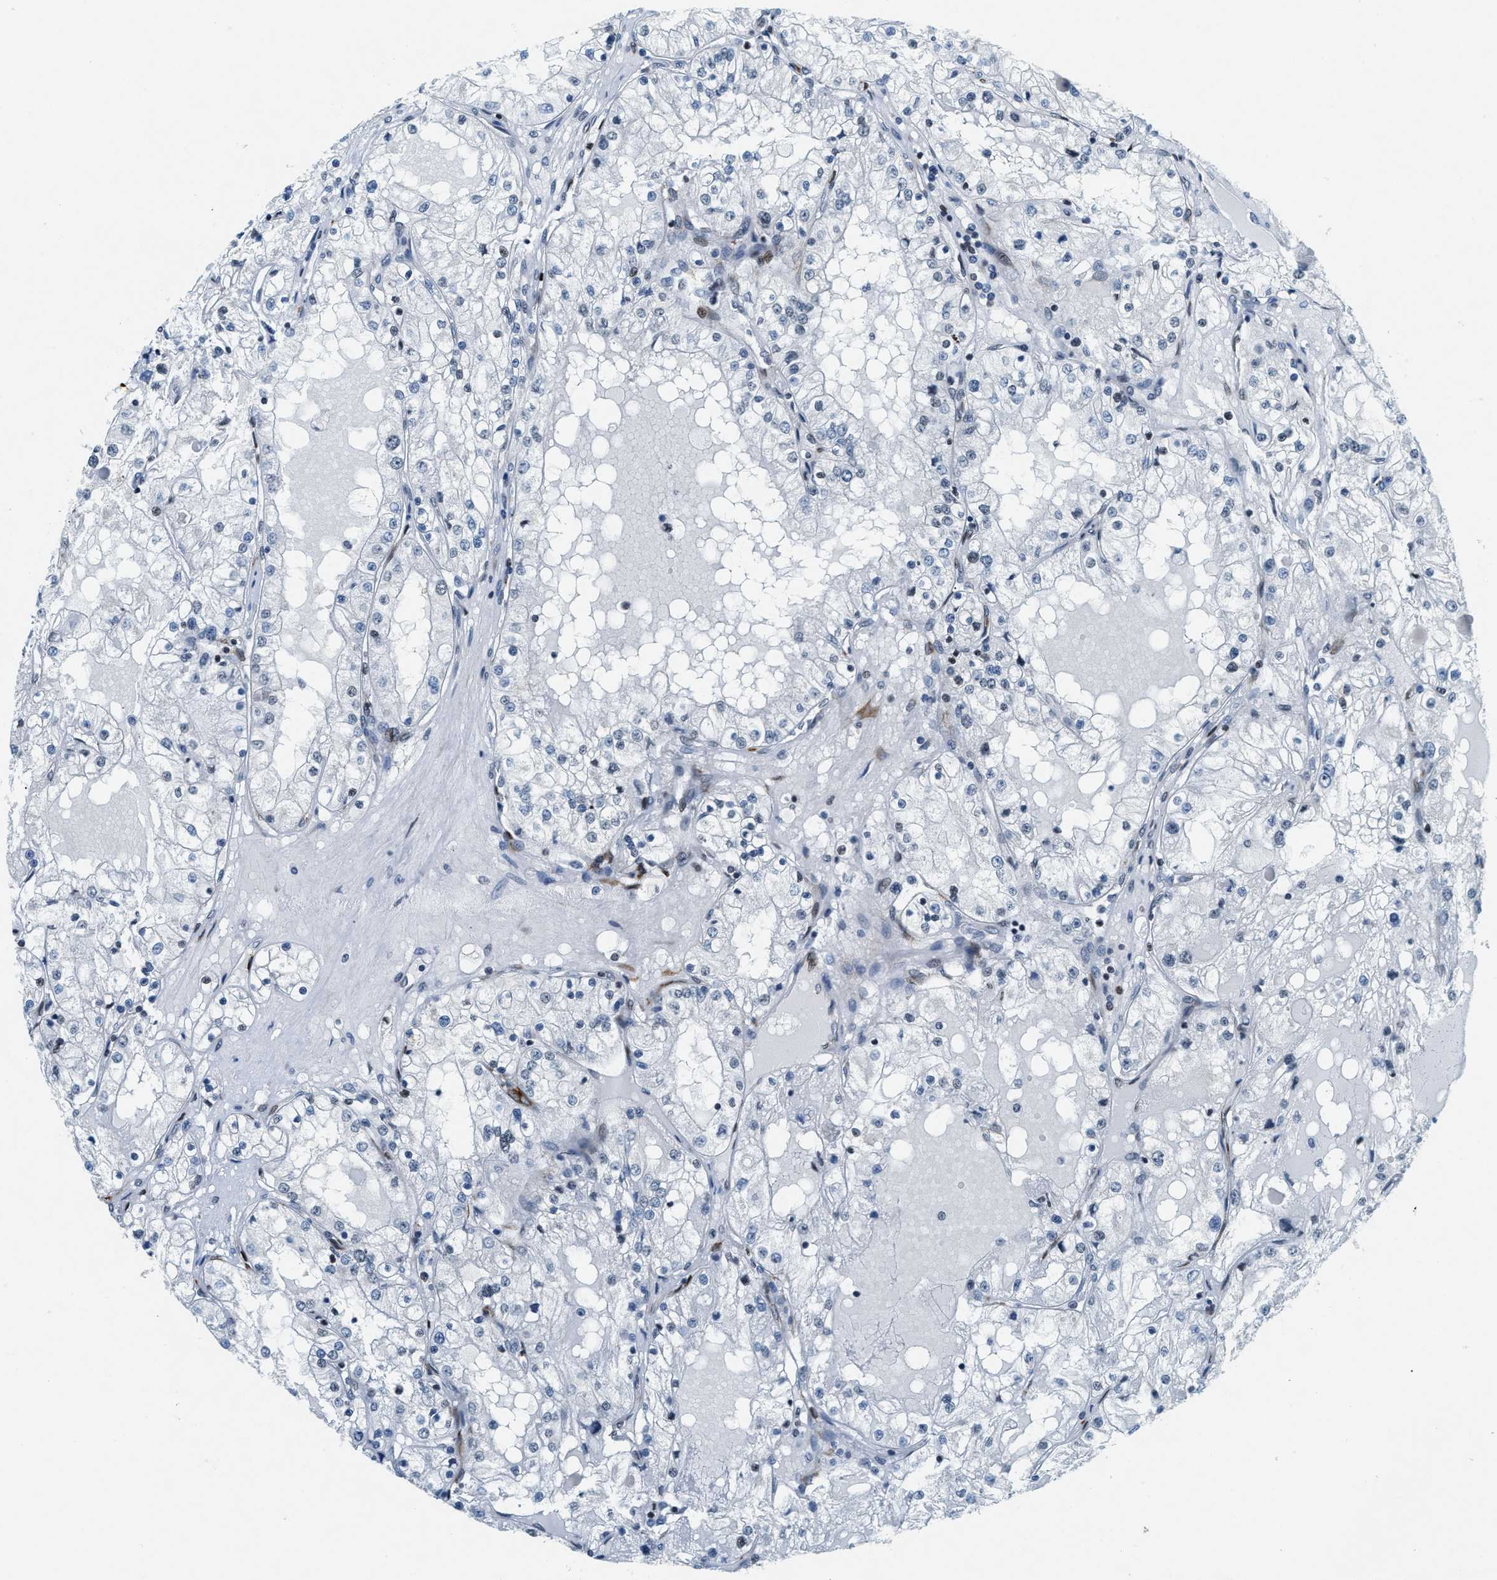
{"staining": {"intensity": "negative", "quantity": "none", "location": "none"}, "tissue": "renal cancer", "cell_type": "Tumor cells", "image_type": "cancer", "snomed": [{"axis": "morphology", "description": "Adenocarcinoma, NOS"}, {"axis": "topography", "description": "Kidney"}], "caption": "An immunohistochemistry (IHC) micrograph of renal adenocarcinoma is shown. There is no staining in tumor cells of renal adenocarcinoma.", "gene": "UVRAG", "patient": {"sex": "male", "age": 68}}